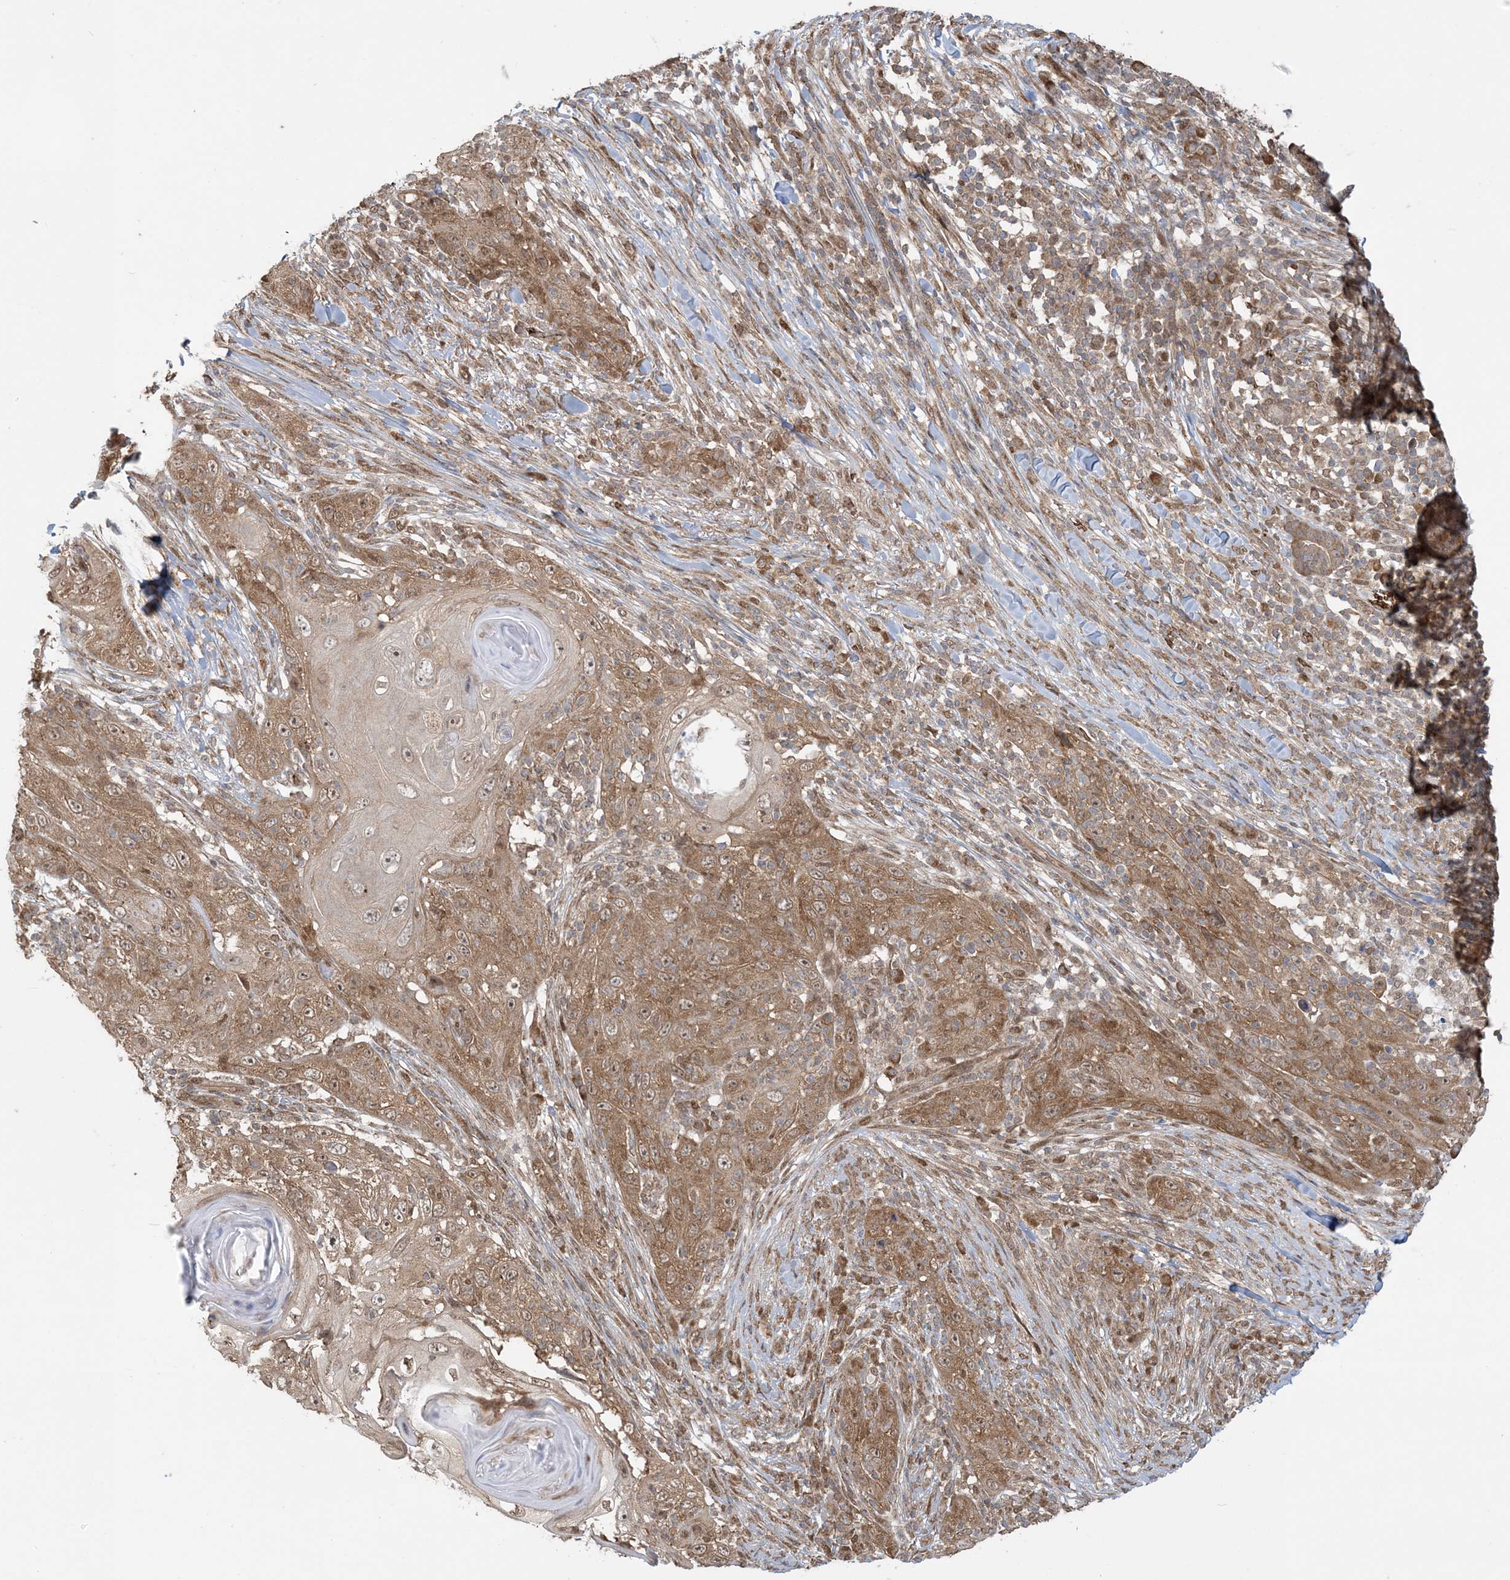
{"staining": {"intensity": "moderate", "quantity": "25%-75%", "location": "cytoplasmic/membranous"}, "tissue": "skin cancer", "cell_type": "Tumor cells", "image_type": "cancer", "snomed": [{"axis": "morphology", "description": "Squamous cell carcinoma, NOS"}, {"axis": "topography", "description": "Skin"}], "caption": "Skin cancer (squamous cell carcinoma) tissue exhibits moderate cytoplasmic/membranous positivity in about 25%-75% of tumor cells, visualized by immunohistochemistry. The staining was performed using DAB (3,3'-diaminobenzidine), with brown indicating positive protein expression. Nuclei are stained blue with hematoxylin.", "gene": "ABCF3", "patient": {"sex": "female", "age": 88}}